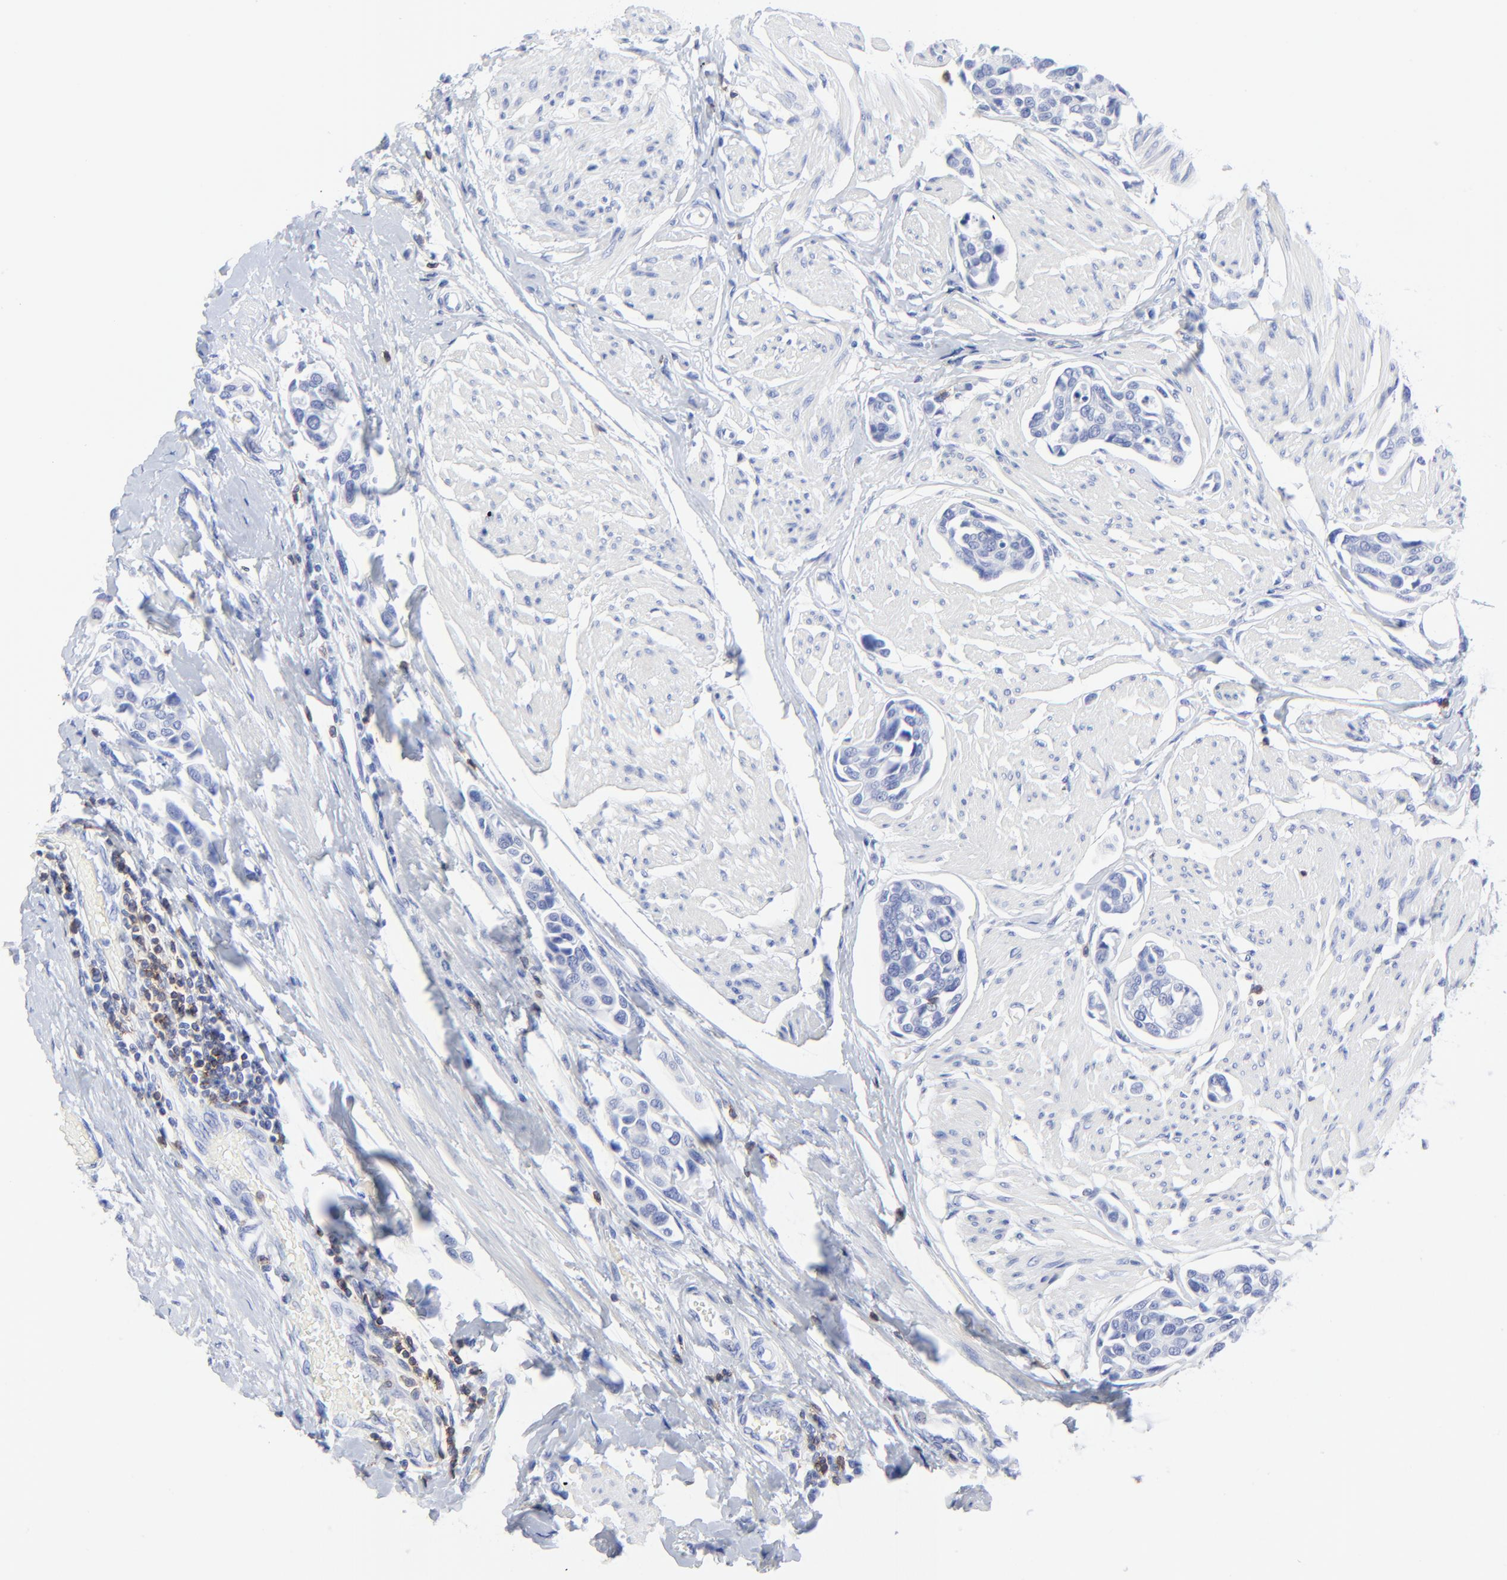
{"staining": {"intensity": "negative", "quantity": "none", "location": "none"}, "tissue": "urothelial cancer", "cell_type": "Tumor cells", "image_type": "cancer", "snomed": [{"axis": "morphology", "description": "Urothelial carcinoma, High grade"}, {"axis": "topography", "description": "Urinary bladder"}], "caption": "DAB (3,3'-diaminobenzidine) immunohistochemical staining of human high-grade urothelial carcinoma exhibits no significant staining in tumor cells.", "gene": "LCK", "patient": {"sex": "male", "age": 78}}